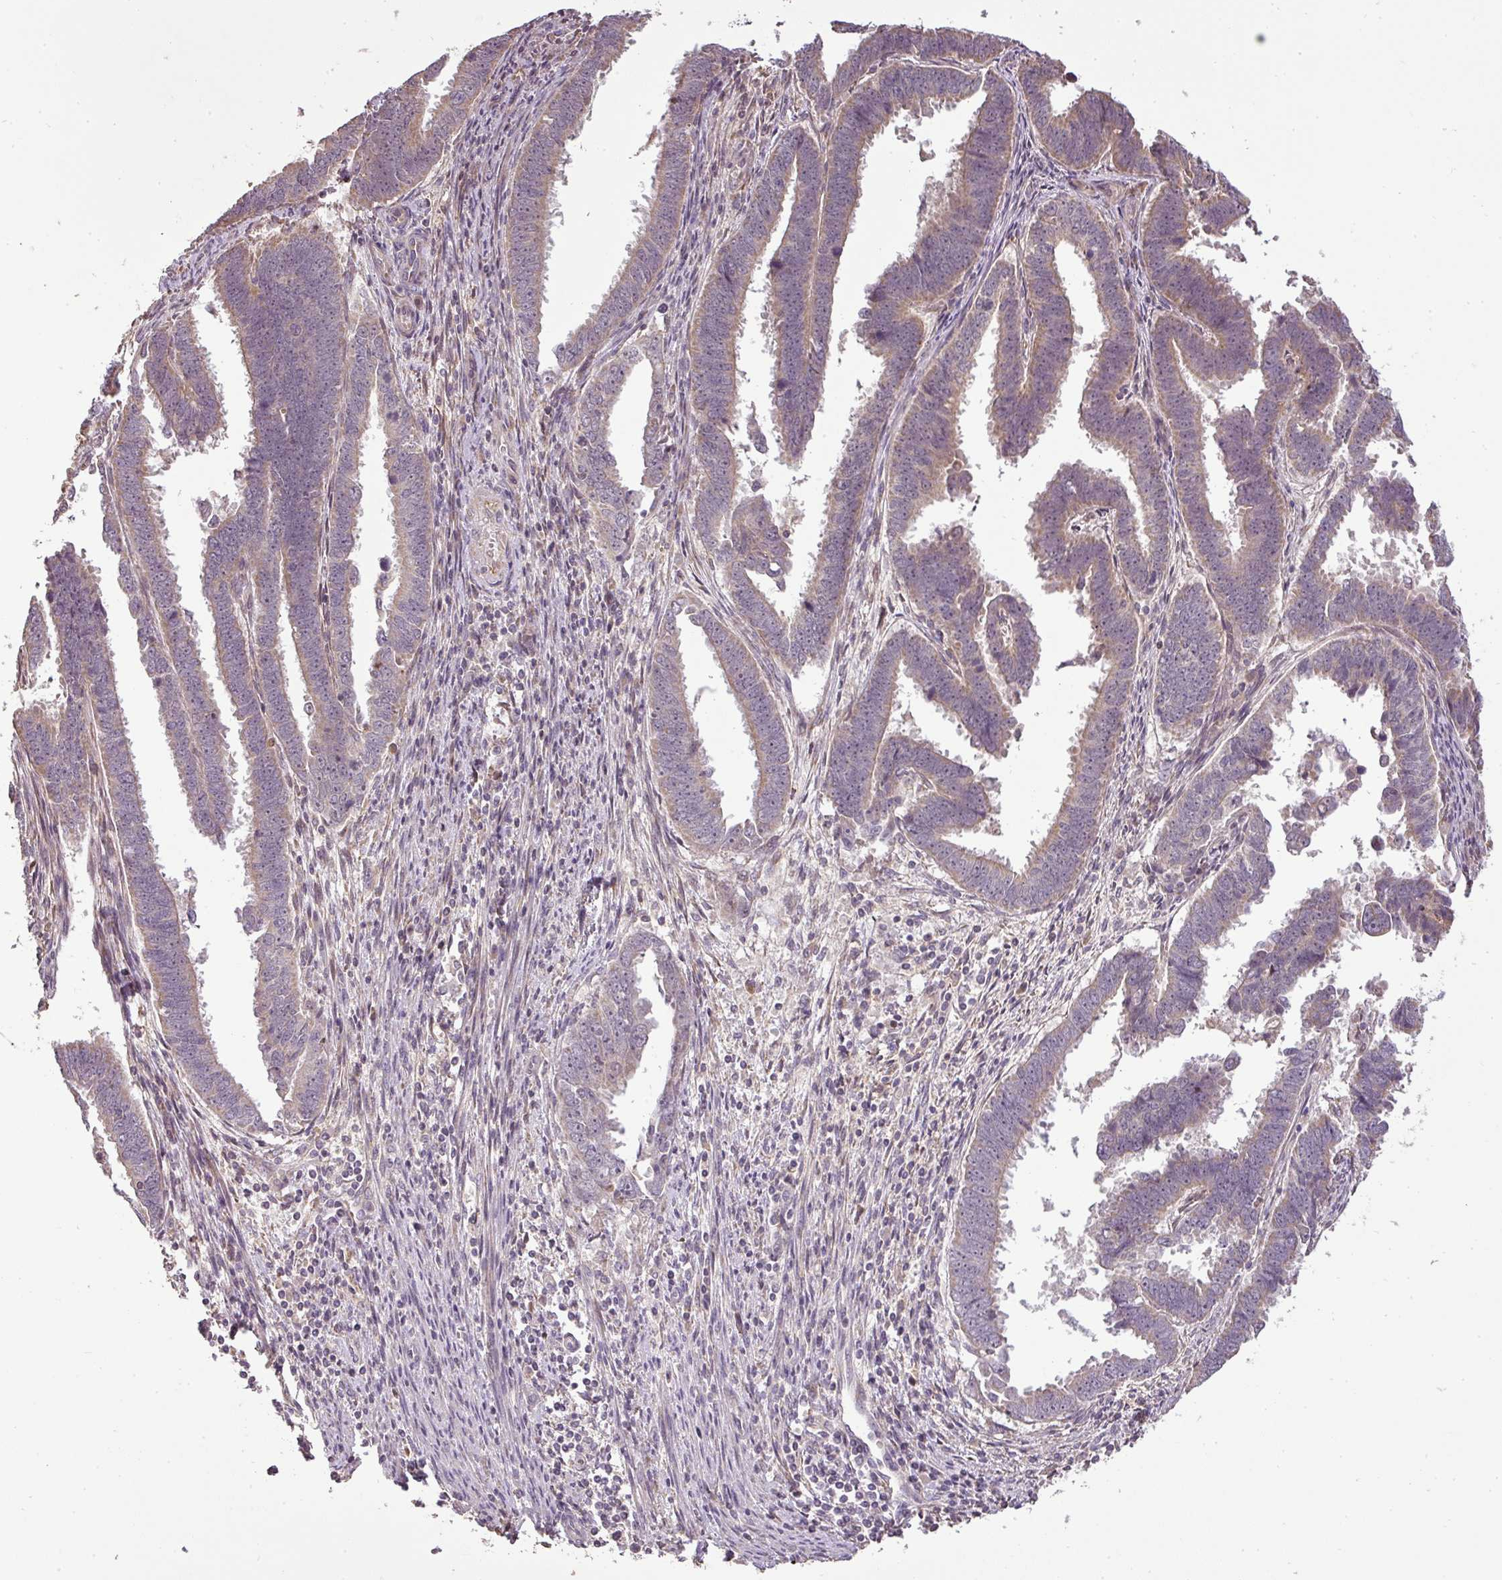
{"staining": {"intensity": "weak", "quantity": "<25%", "location": "cytoplasmic/membranous"}, "tissue": "endometrial cancer", "cell_type": "Tumor cells", "image_type": "cancer", "snomed": [{"axis": "morphology", "description": "Adenocarcinoma, NOS"}, {"axis": "topography", "description": "Endometrium"}], "caption": "Immunohistochemistry of human endometrial cancer demonstrates no staining in tumor cells. Brightfield microscopy of IHC stained with DAB (brown) and hematoxylin (blue), captured at high magnification.", "gene": "FAIM", "patient": {"sex": "female", "age": 75}}